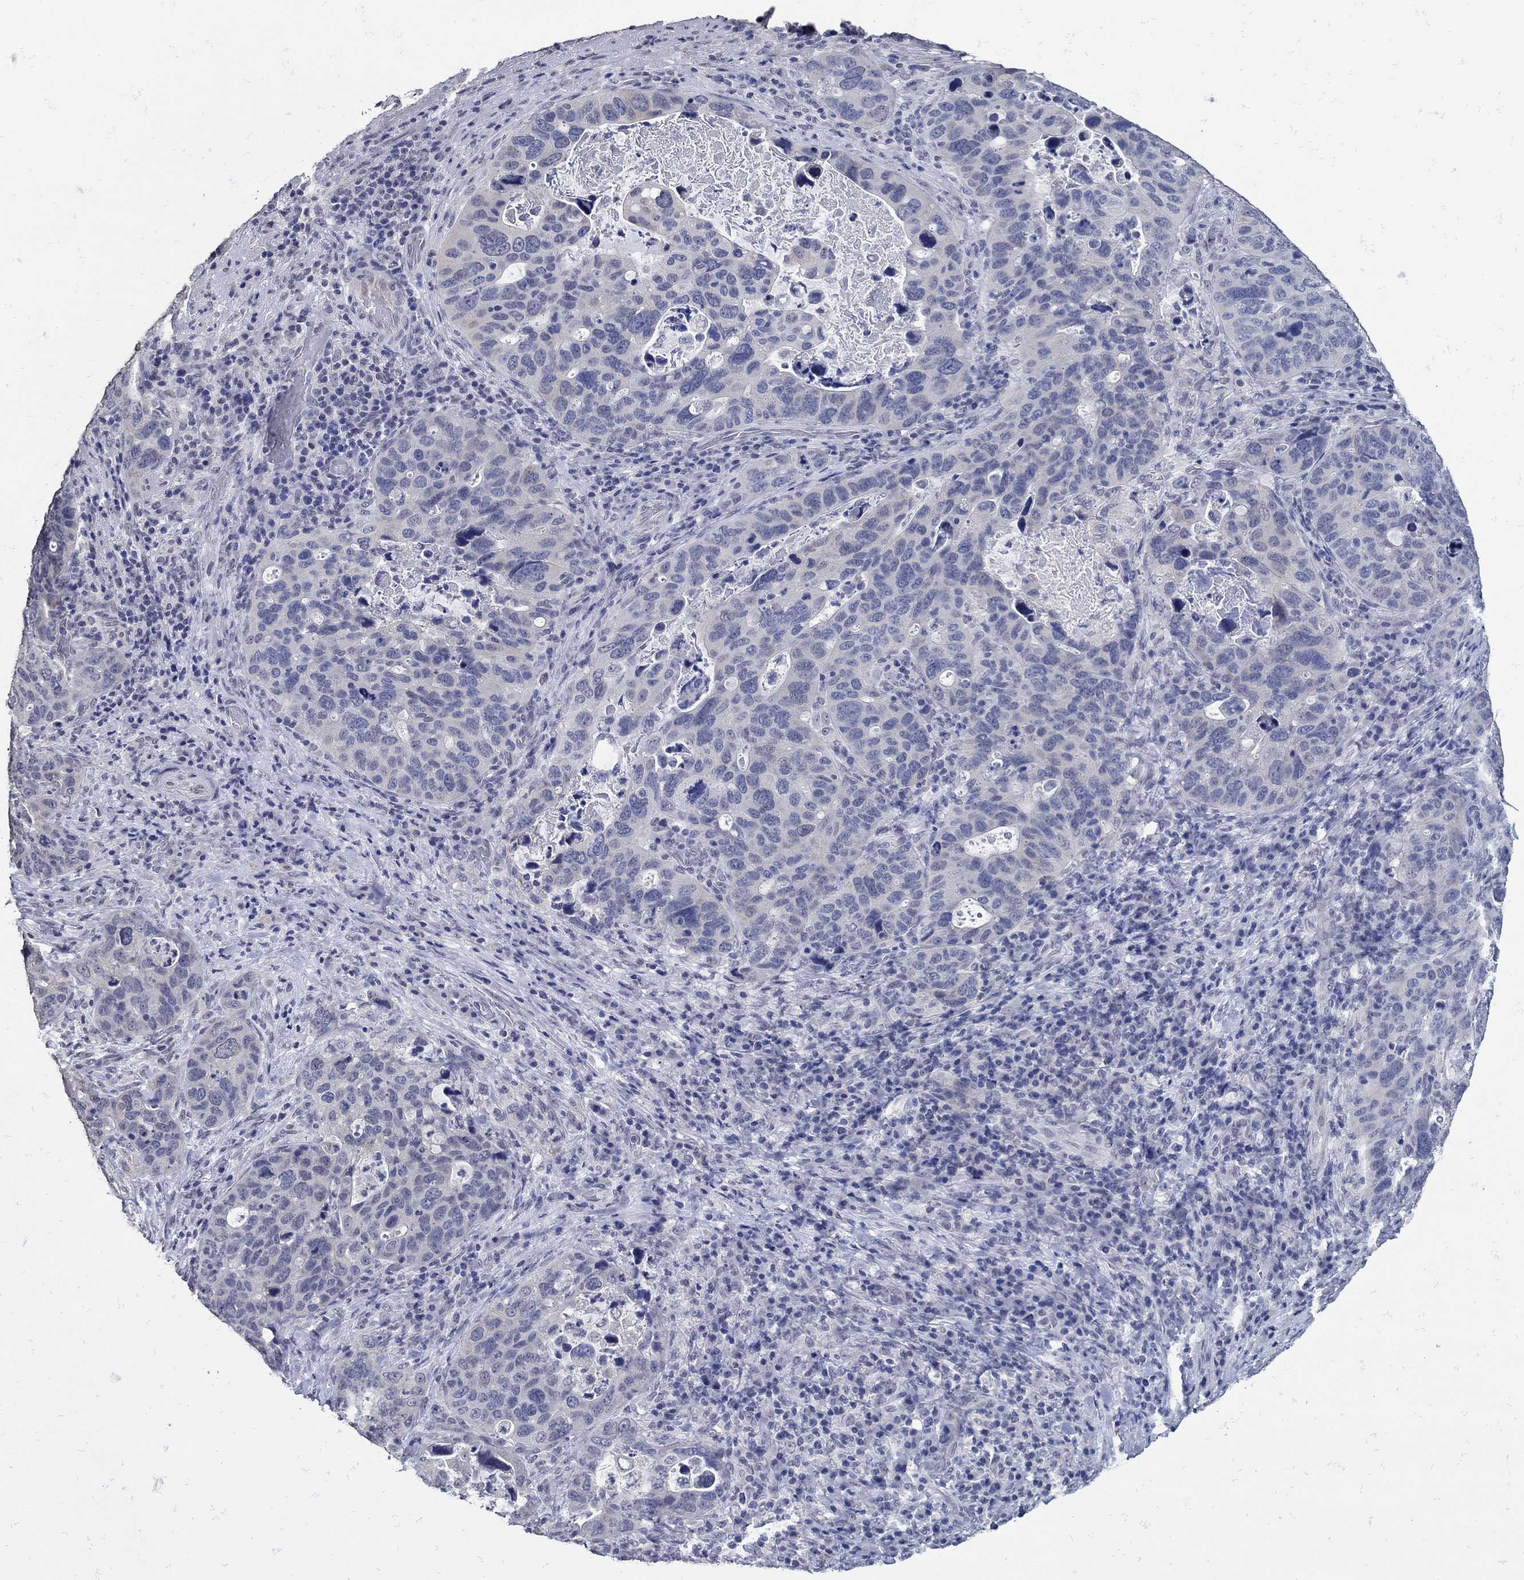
{"staining": {"intensity": "weak", "quantity": "<25%", "location": "cytoplasmic/membranous"}, "tissue": "stomach cancer", "cell_type": "Tumor cells", "image_type": "cancer", "snomed": [{"axis": "morphology", "description": "Adenocarcinoma, NOS"}, {"axis": "topography", "description": "Stomach"}], "caption": "Micrograph shows no protein staining in tumor cells of stomach cancer tissue. (Stains: DAB immunohistochemistry with hematoxylin counter stain, Microscopy: brightfield microscopy at high magnification).", "gene": "KCNN3", "patient": {"sex": "male", "age": 54}}